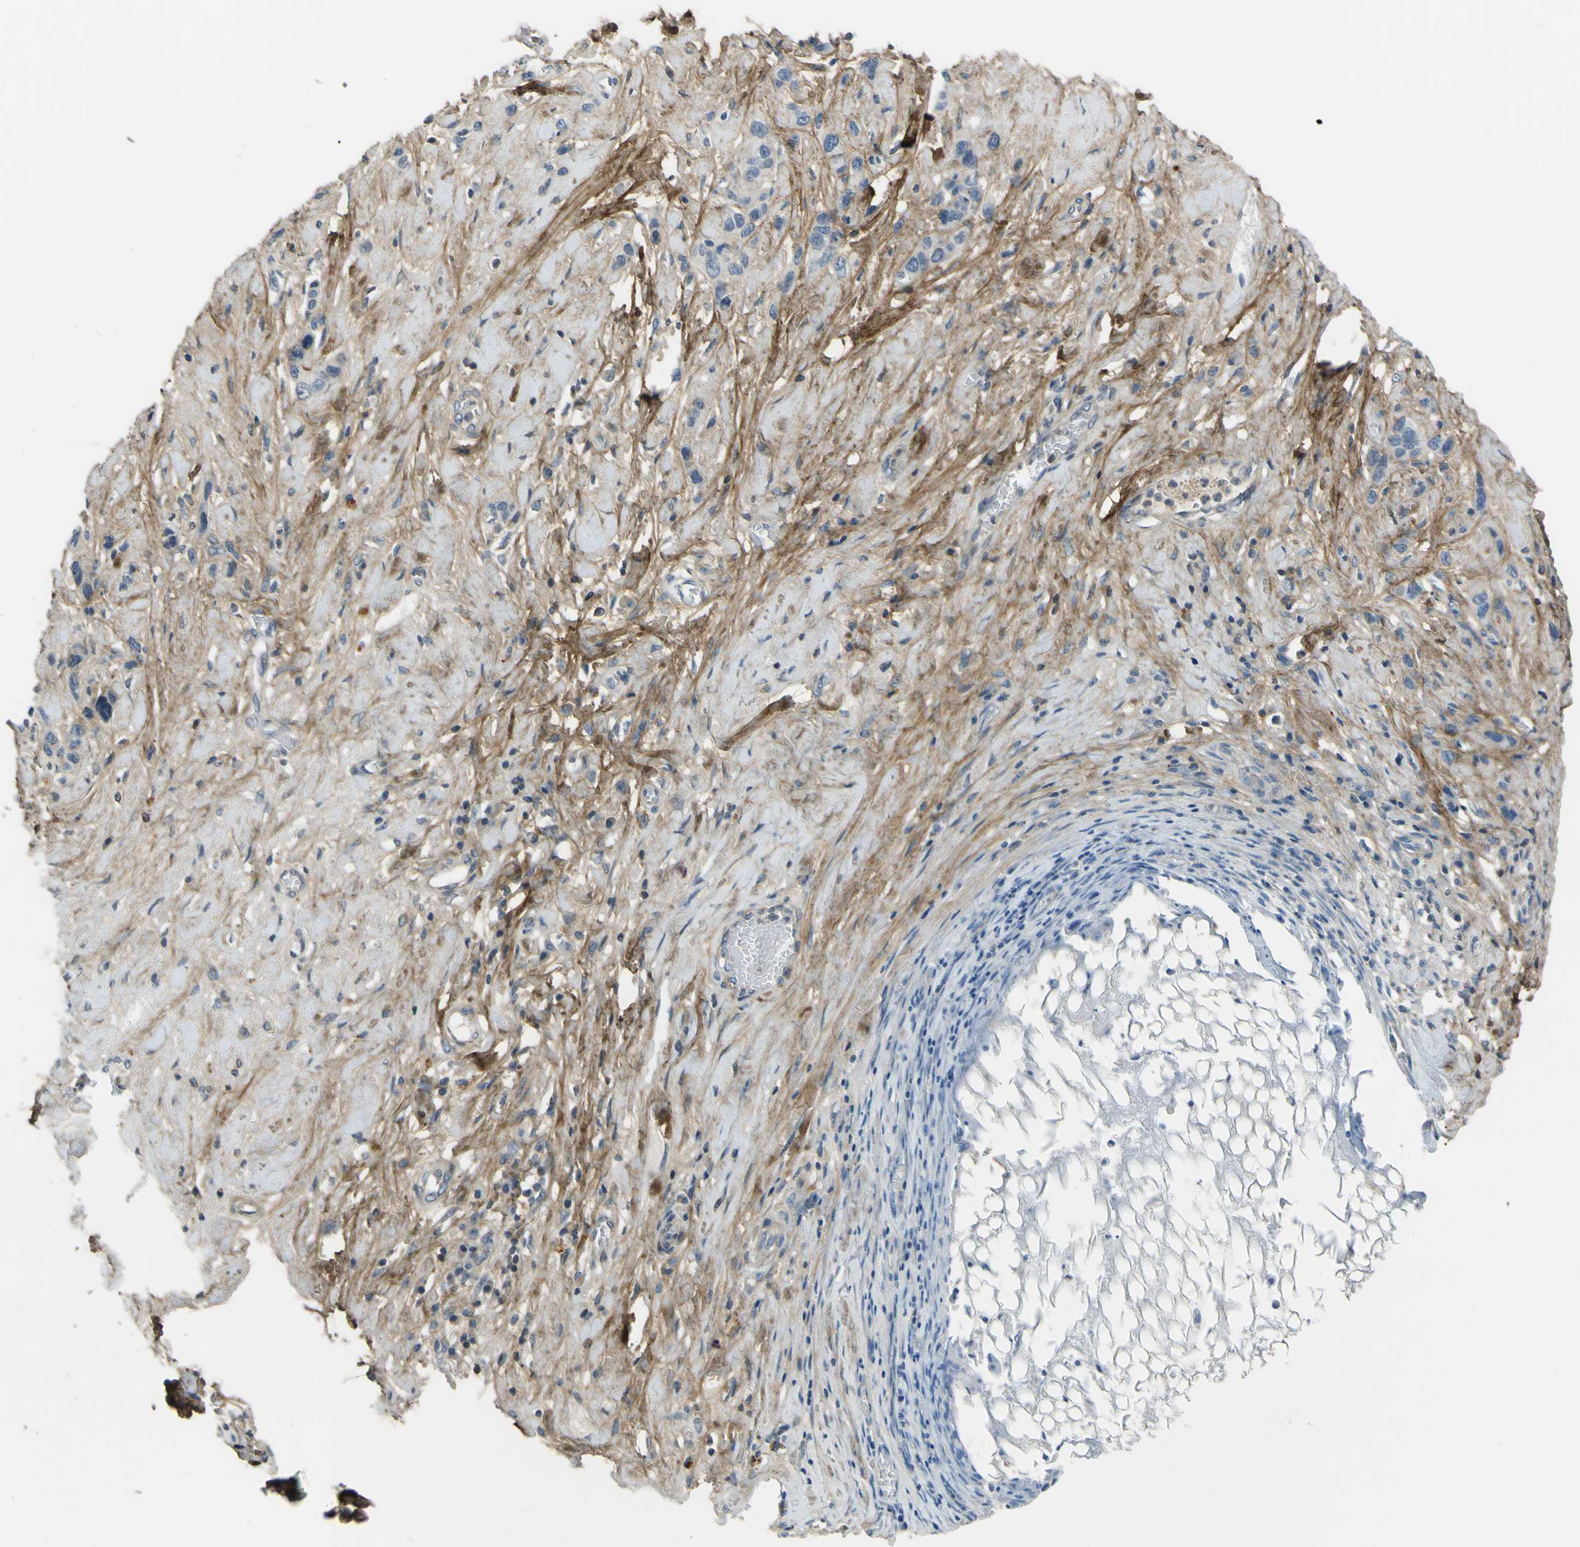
{"staining": {"intensity": "weak", "quantity": "25%-75%", "location": "cytoplasmic/membranous"}, "tissue": "stomach cancer", "cell_type": "Tumor cells", "image_type": "cancer", "snomed": [{"axis": "morphology", "description": "Adenocarcinoma, NOS"}, {"axis": "morphology", "description": "Adenocarcinoma, High grade"}, {"axis": "topography", "description": "Stomach, upper"}, {"axis": "topography", "description": "Stomach, lower"}], "caption": "IHC (DAB) staining of human stomach cancer displays weak cytoplasmic/membranous protein staining in about 25%-75% of tumor cells. (DAB (3,3'-diaminobenzidine) IHC, brown staining for protein, blue staining for nuclei).", "gene": "OGN", "patient": {"sex": "female", "age": 65}}